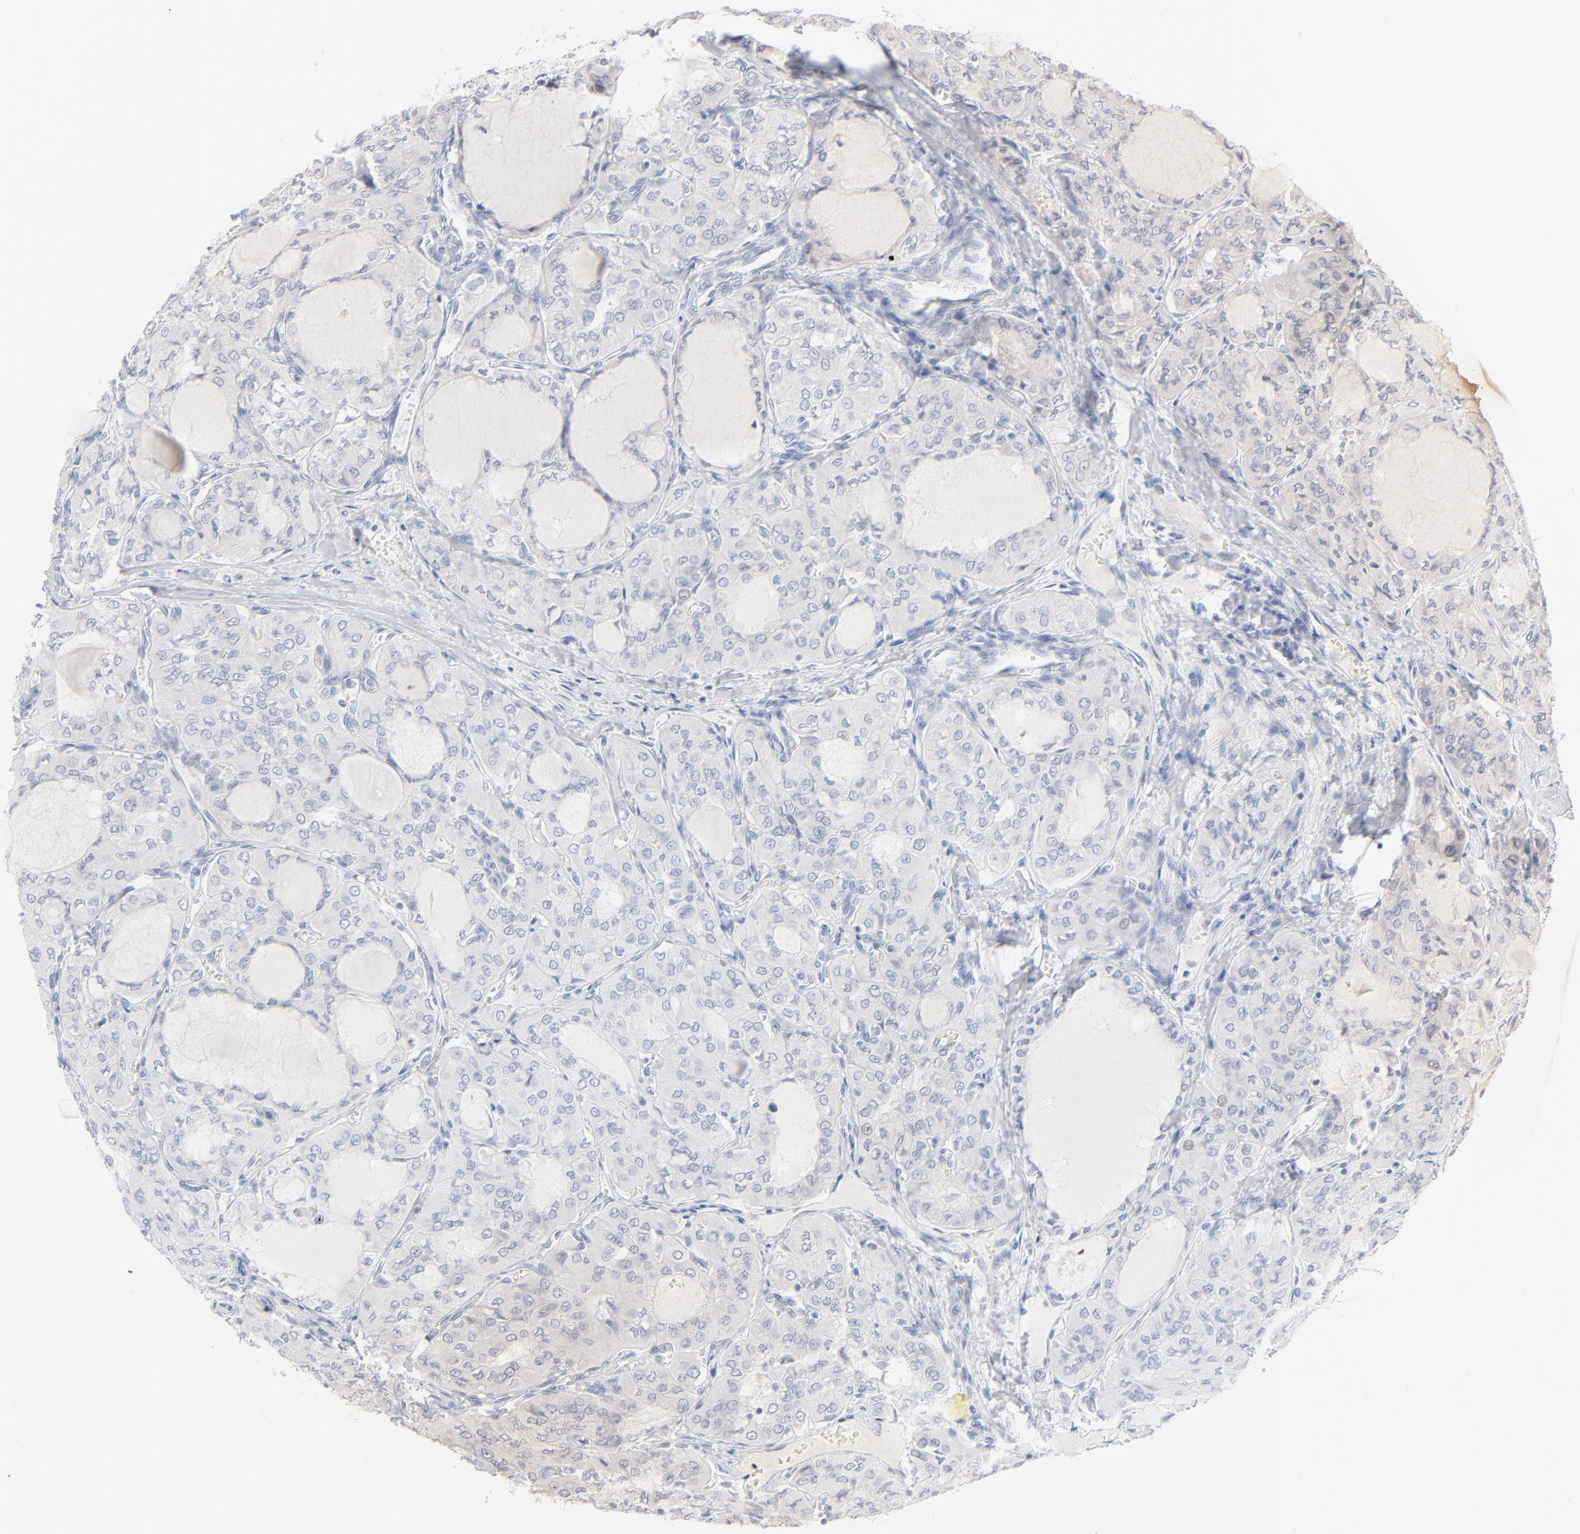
{"staining": {"intensity": "negative", "quantity": "none", "location": "none"}, "tissue": "thyroid cancer", "cell_type": "Tumor cells", "image_type": "cancer", "snomed": [{"axis": "morphology", "description": "Papillary adenocarcinoma, NOS"}, {"axis": "topography", "description": "Thyroid gland"}], "caption": "High power microscopy image of an IHC micrograph of papillary adenocarcinoma (thyroid), revealing no significant positivity in tumor cells.", "gene": "ONECUT1", "patient": {"sex": "male", "age": 20}}